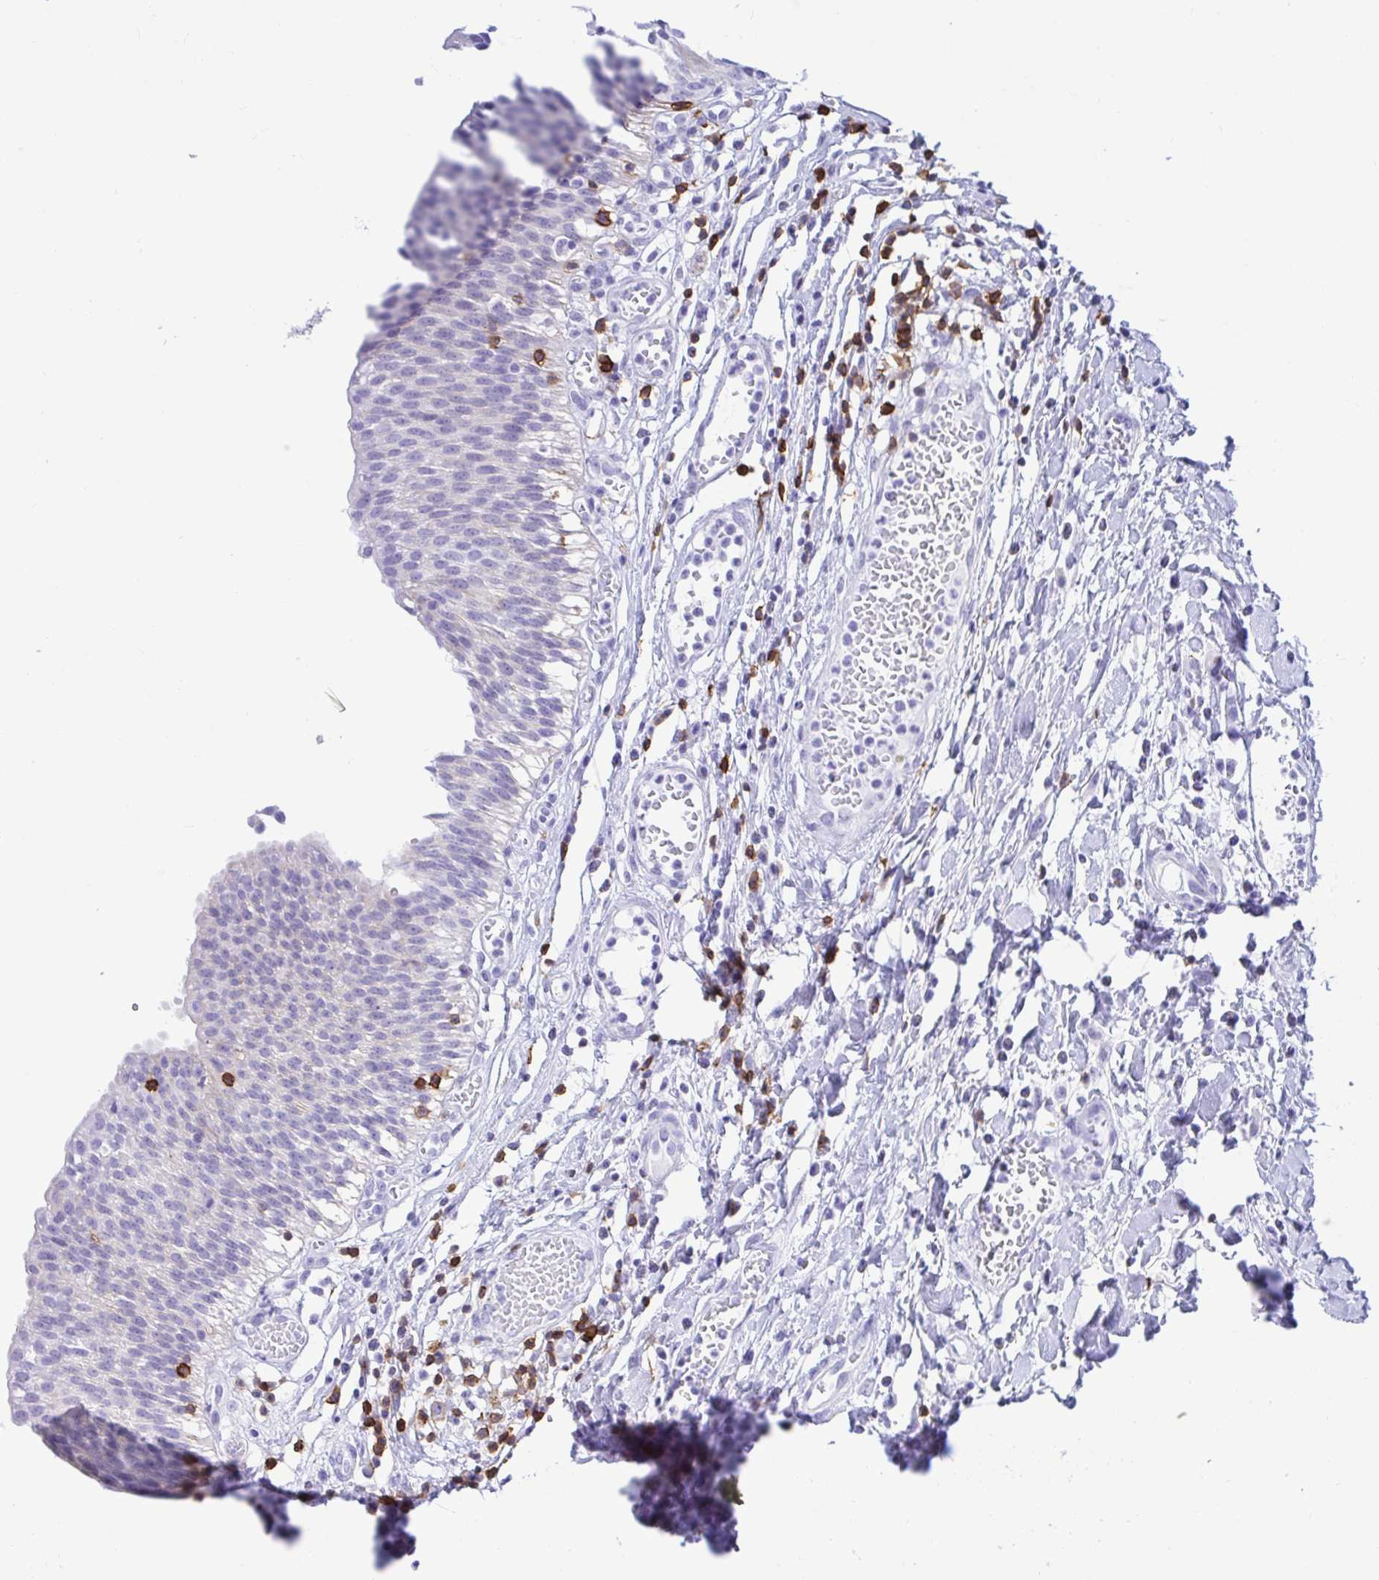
{"staining": {"intensity": "negative", "quantity": "none", "location": "none"}, "tissue": "urinary bladder", "cell_type": "Urothelial cells", "image_type": "normal", "snomed": [{"axis": "morphology", "description": "Normal tissue, NOS"}, {"axis": "topography", "description": "Urinary bladder"}], "caption": "The IHC micrograph has no significant staining in urothelial cells of urinary bladder.", "gene": "CD5", "patient": {"sex": "male", "age": 64}}